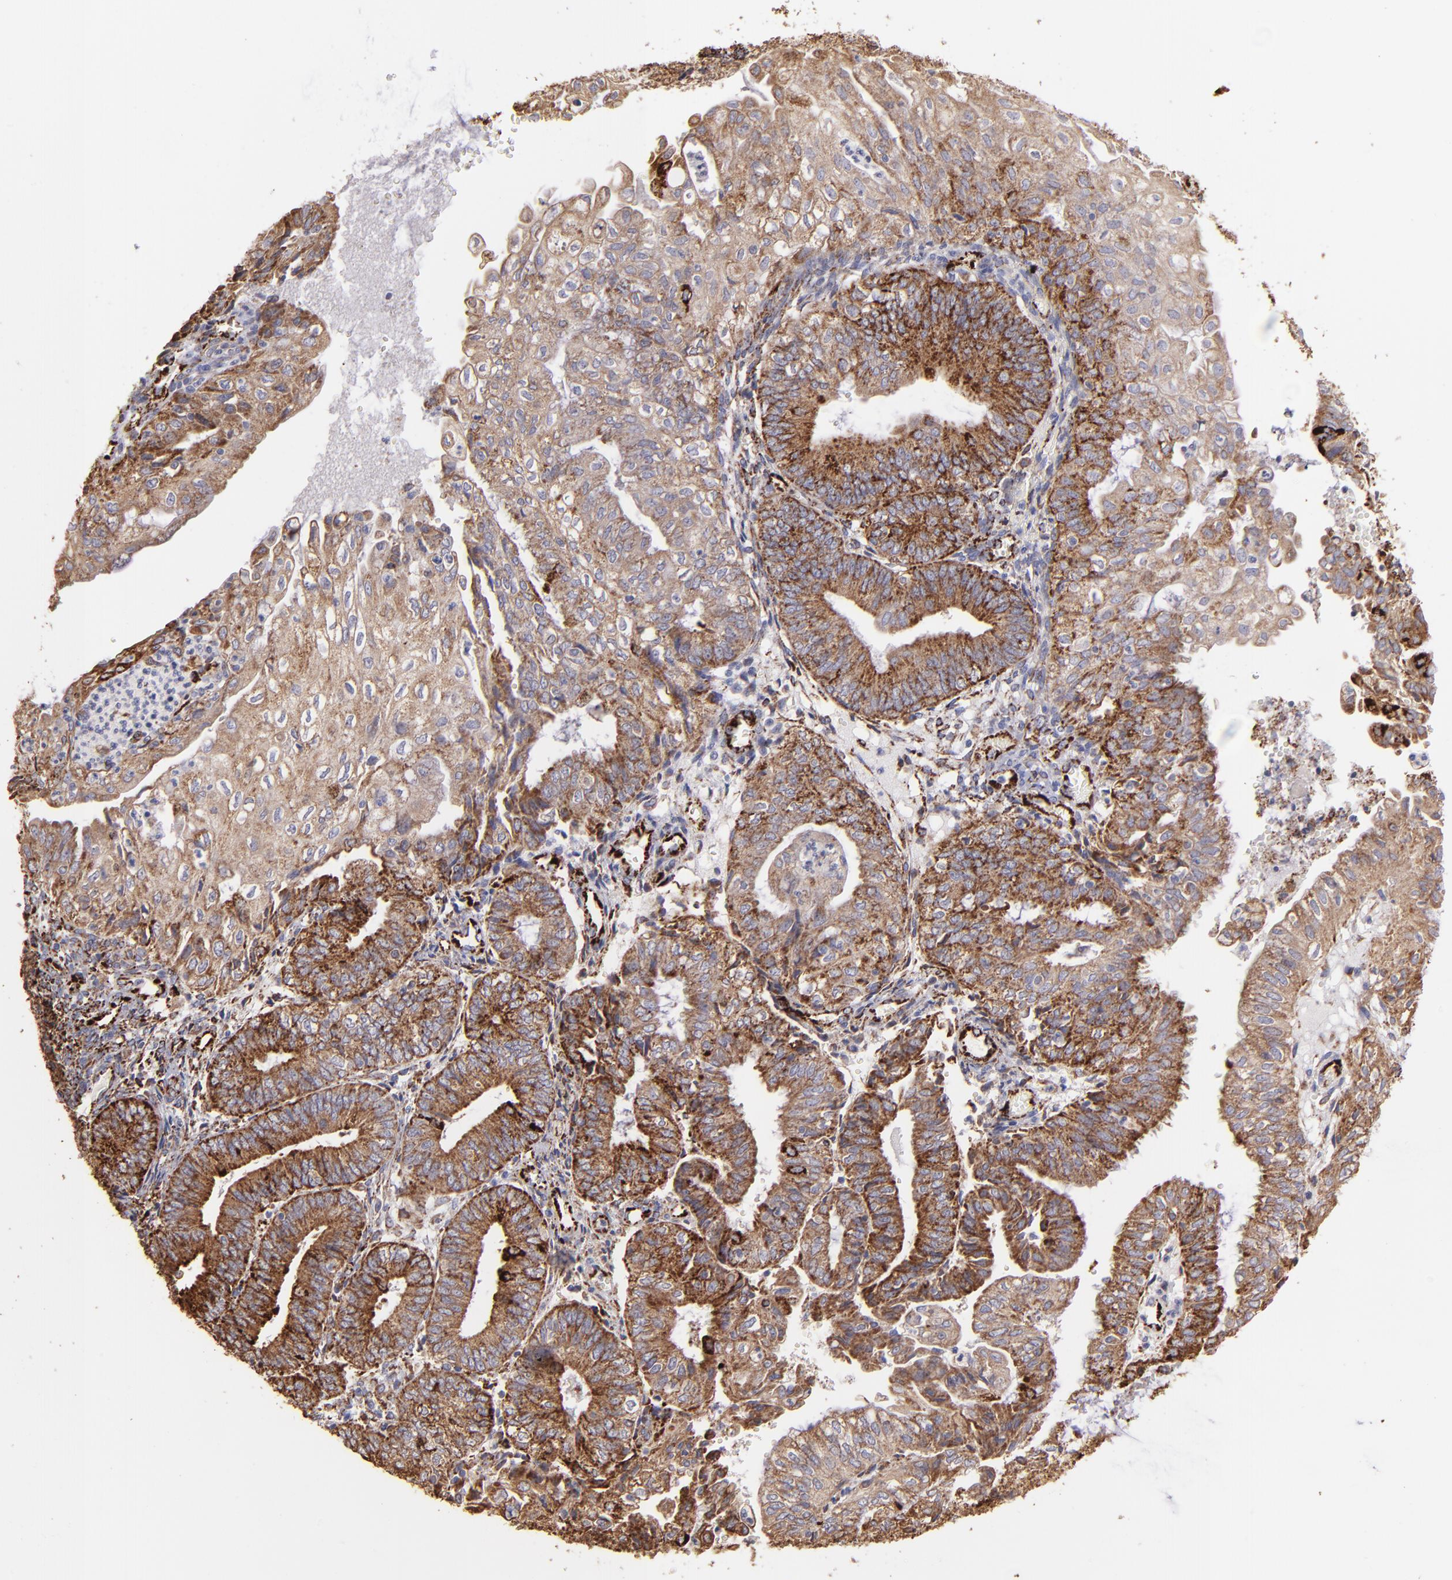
{"staining": {"intensity": "moderate", "quantity": ">75%", "location": "cytoplasmic/membranous"}, "tissue": "endometrial cancer", "cell_type": "Tumor cells", "image_type": "cancer", "snomed": [{"axis": "morphology", "description": "Adenocarcinoma, NOS"}, {"axis": "topography", "description": "Endometrium"}], "caption": "Endometrial cancer (adenocarcinoma) stained with a brown dye displays moderate cytoplasmic/membranous positive expression in approximately >75% of tumor cells.", "gene": "MAOB", "patient": {"sex": "female", "age": 55}}